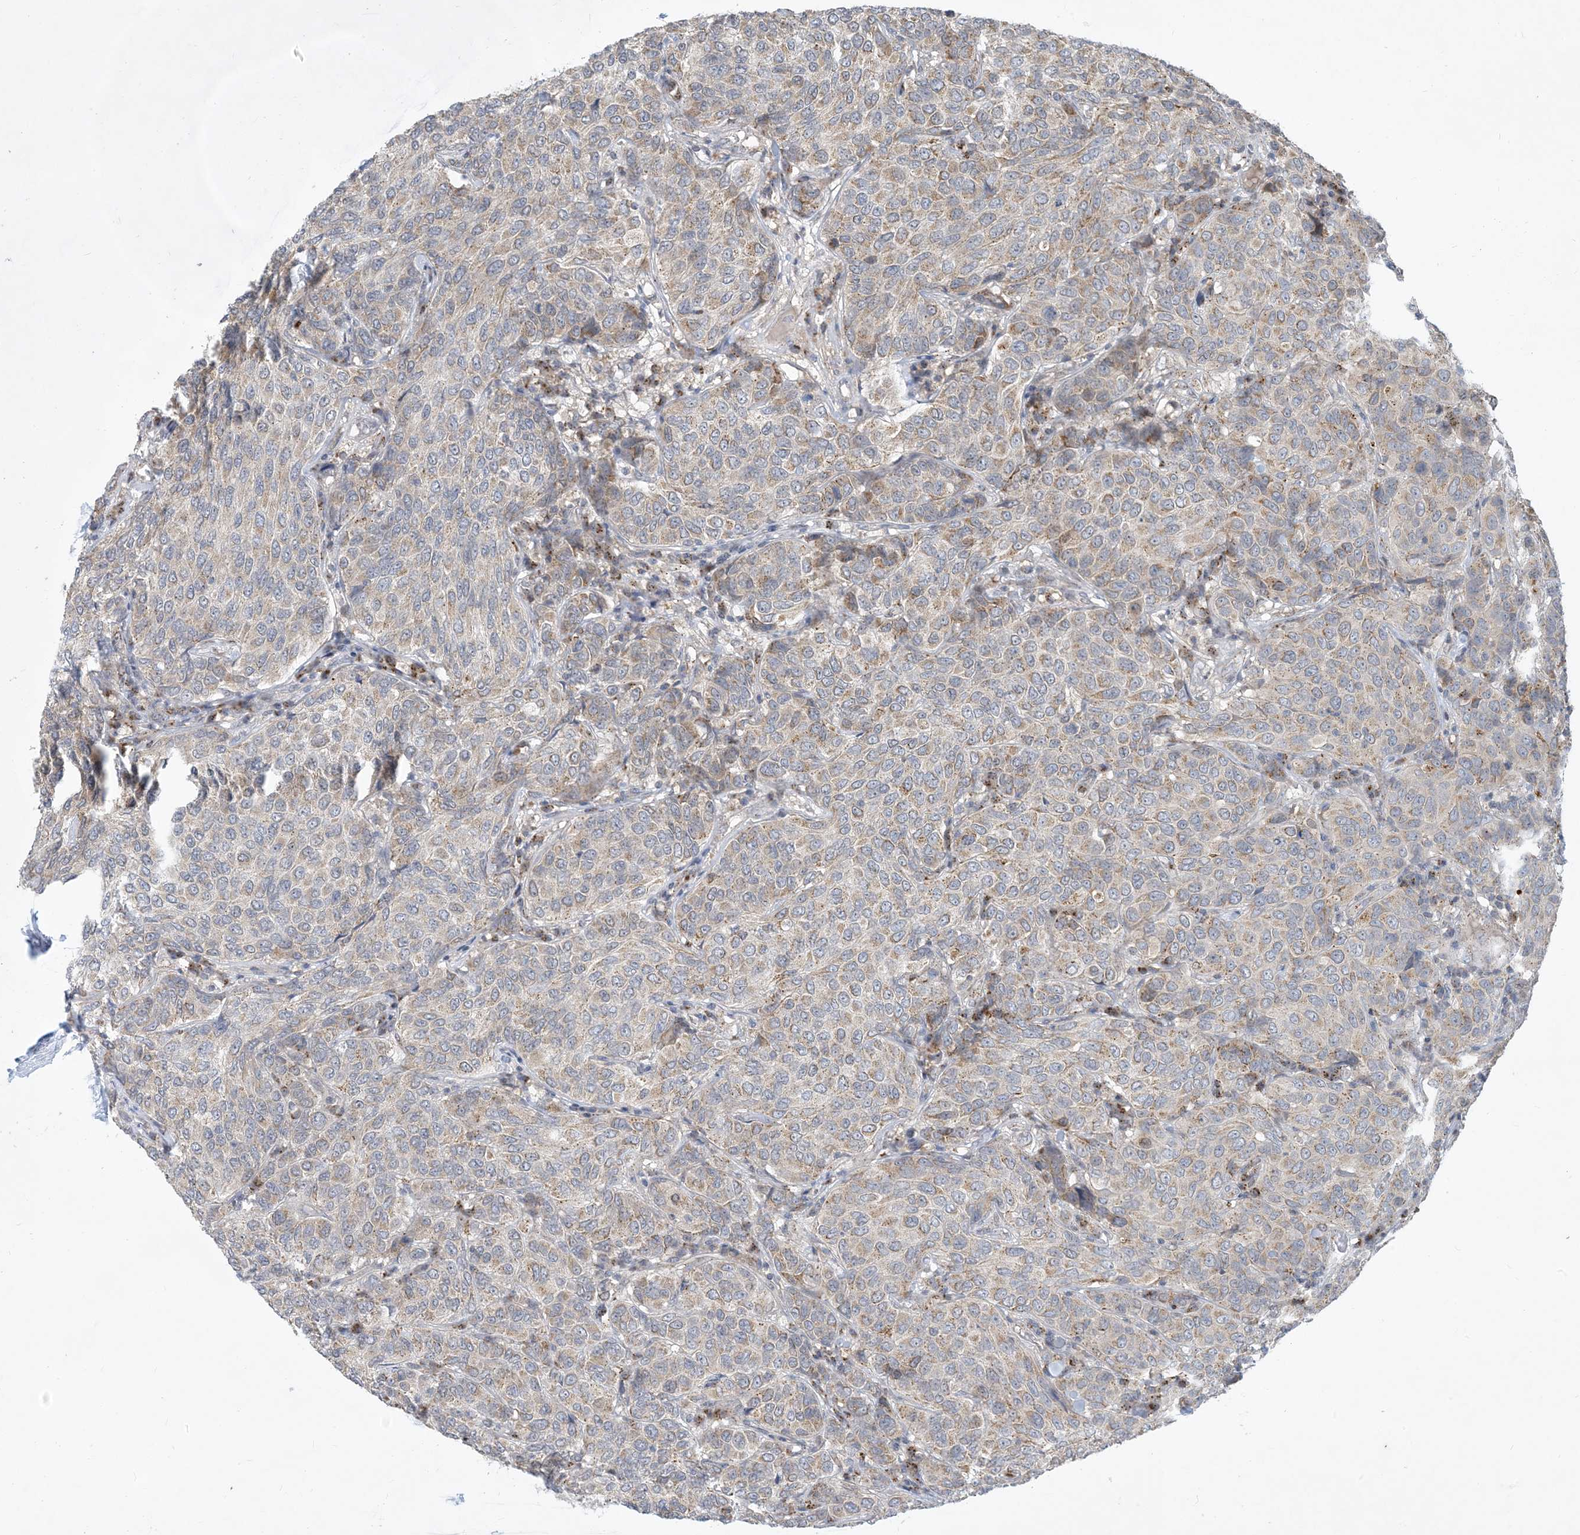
{"staining": {"intensity": "moderate", "quantity": "25%-75%", "location": "cytoplasmic/membranous"}, "tissue": "breast cancer", "cell_type": "Tumor cells", "image_type": "cancer", "snomed": [{"axis": "morphology", "description": "Duct carcinoma"}, {"axis": "topography", "description": "Breast"}], "caption": "Human breast cancer stained with a brown dye shows moderate cytoplasmic/membranous positive positivity in about 25%-75% of tumor cells.", "gene": "CCDC14", "patient": {"sex": "female", "age": 55}}